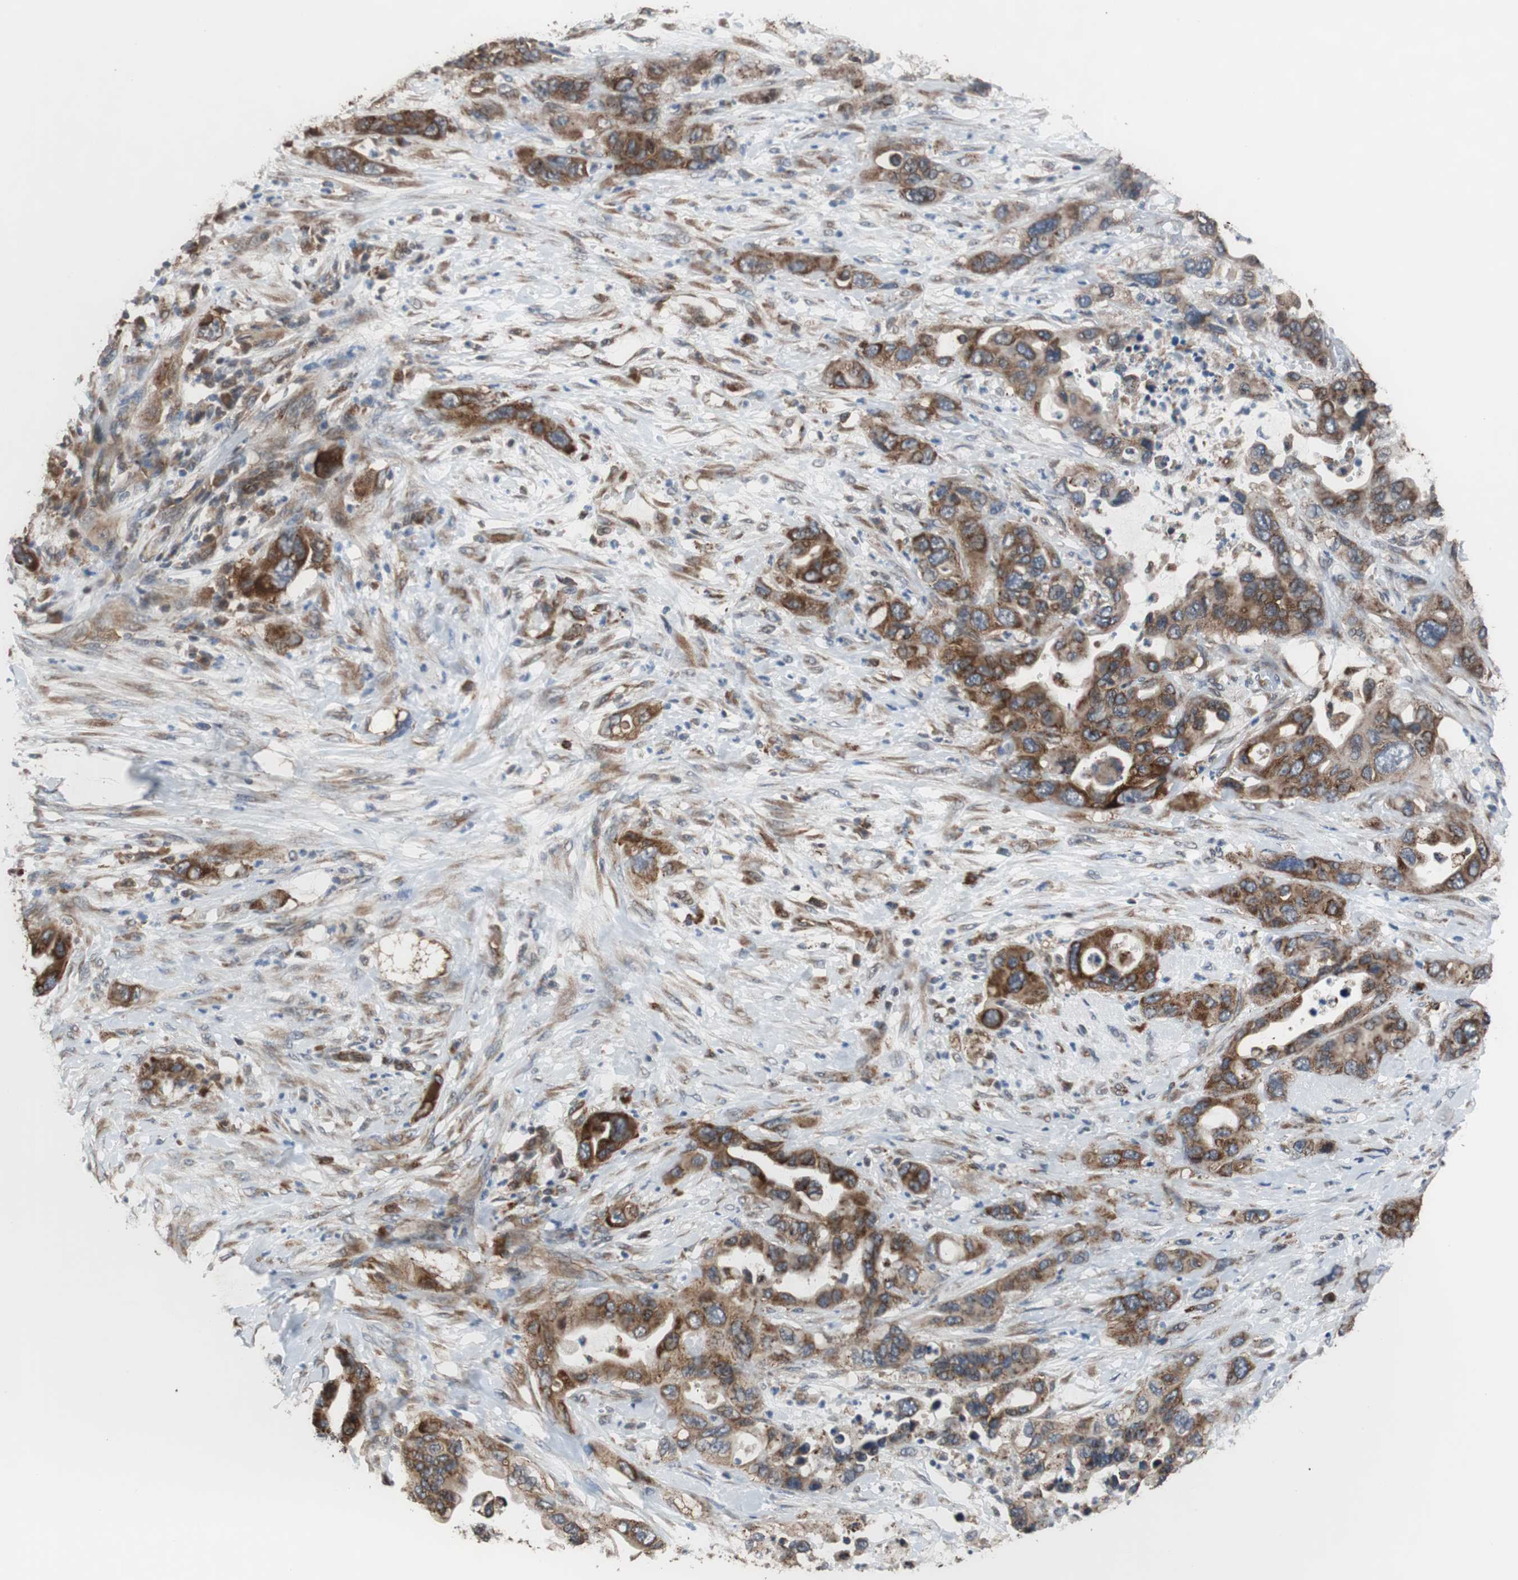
{"staining": {"intensity": "strong", "quantity": ">75%", "location": "cytoplasmic/membranous"}, "tissue": "pancreatic cancer", "cell_type": "Tumor cells", "image_type": "cancer", "snomed": [{"axis": "morphology", "description": "Adenocarcinoma, NOS"}, {"axis": "topography", "description": "Pancreas"}], "caption": "There is high levels of strong cytoplasmic/membranous expression in tumor cells of pancreatic adenocarcinoma, as demonstrated by immunohistochemical staining (brown color).", "gene": "USP10", "patient": {"sex": "female", "age": 71}}